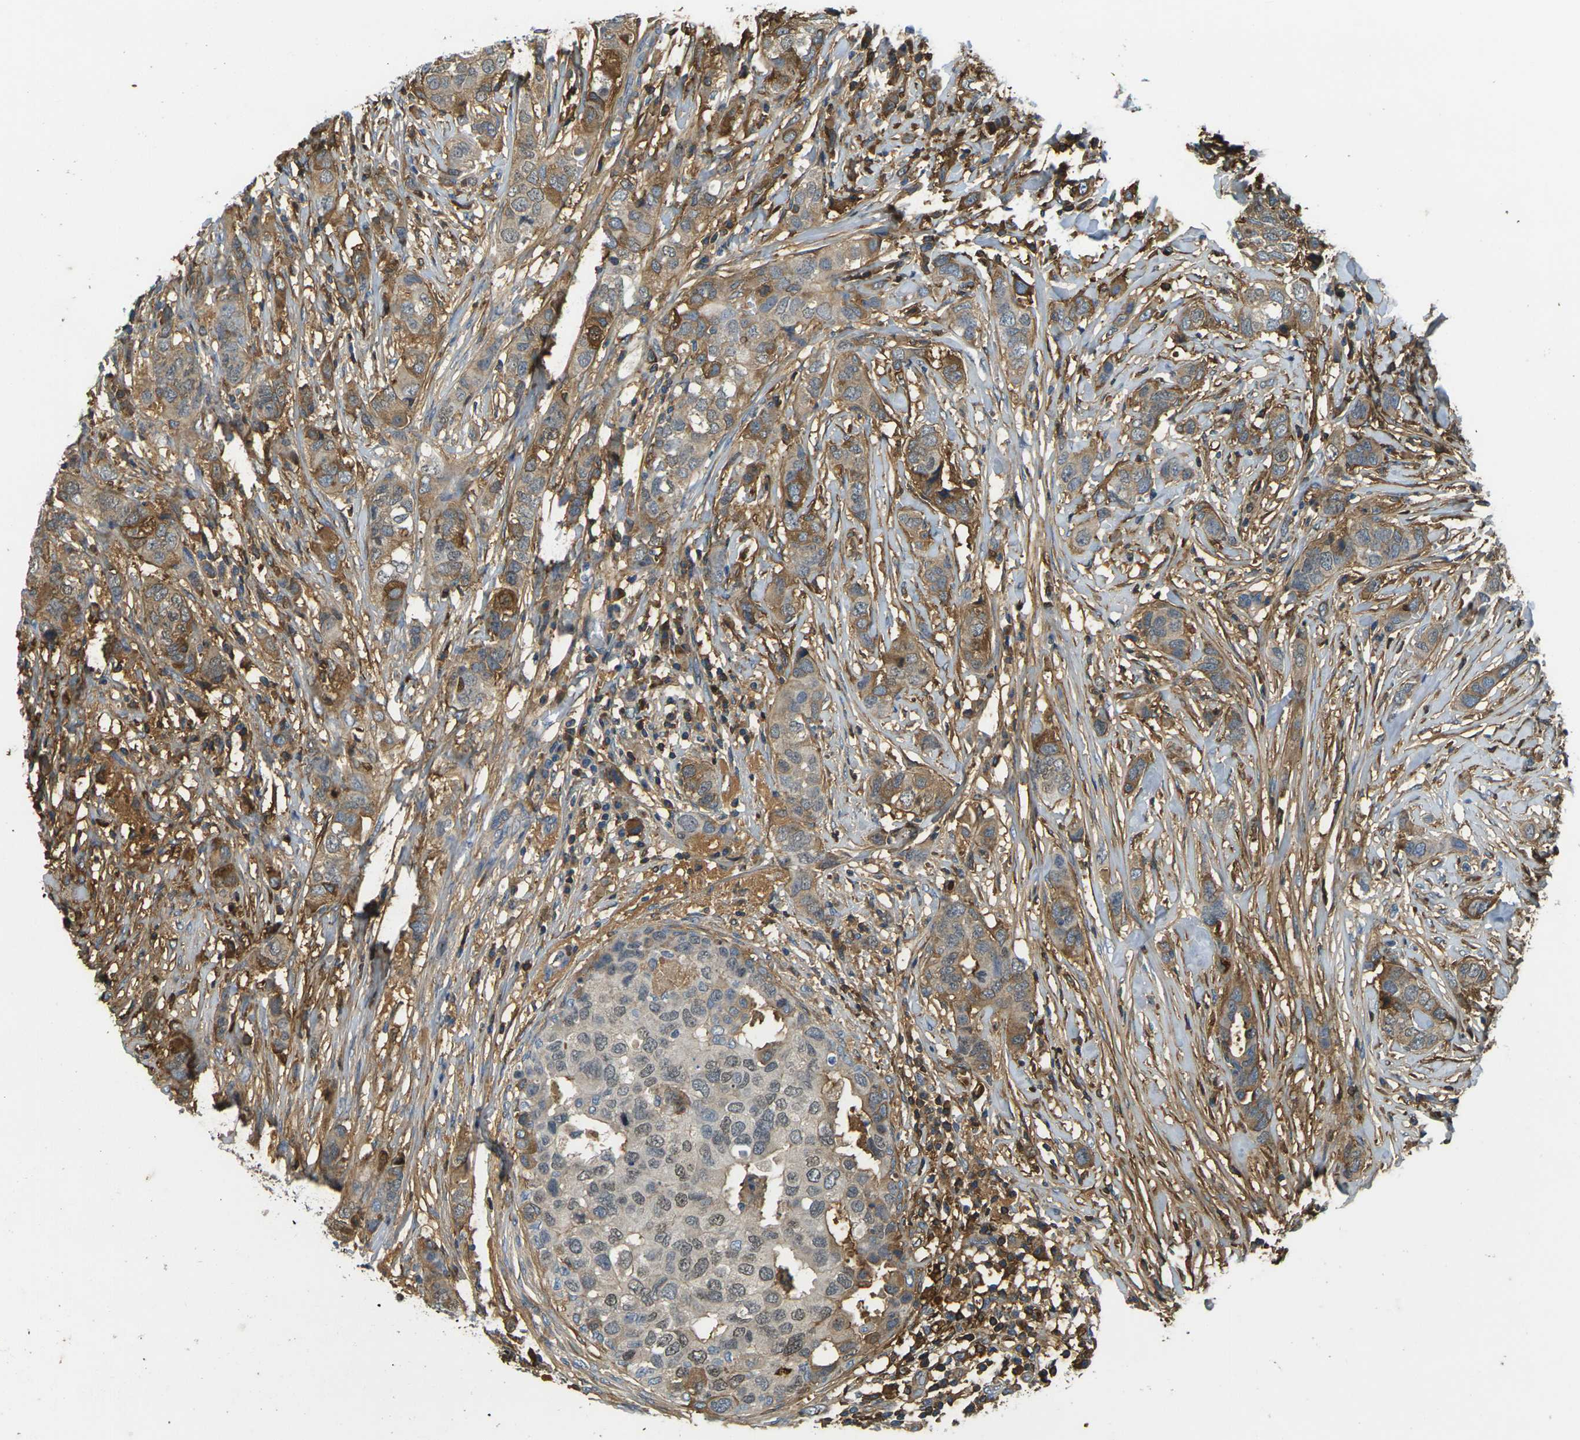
{"staining": {"intensity": "moderate", "quantity": ">75%", "location": "cytoplasmic/membranous"}, "tissue": "breast cancer", "cell_type": "Tumor cells", "image_type": "cancer", "snomed": [{"axis": "morphology", "description": "Duct carcinoma"}, {"axis": "topography", "description": "Breast"}], "caption": "Breast cancer stained for a protein displays moderate cytoplasmic/membranous positivity in tumor cells.", "gene": "PLCD1", "patient": {"sex": "female", "age": 50}}